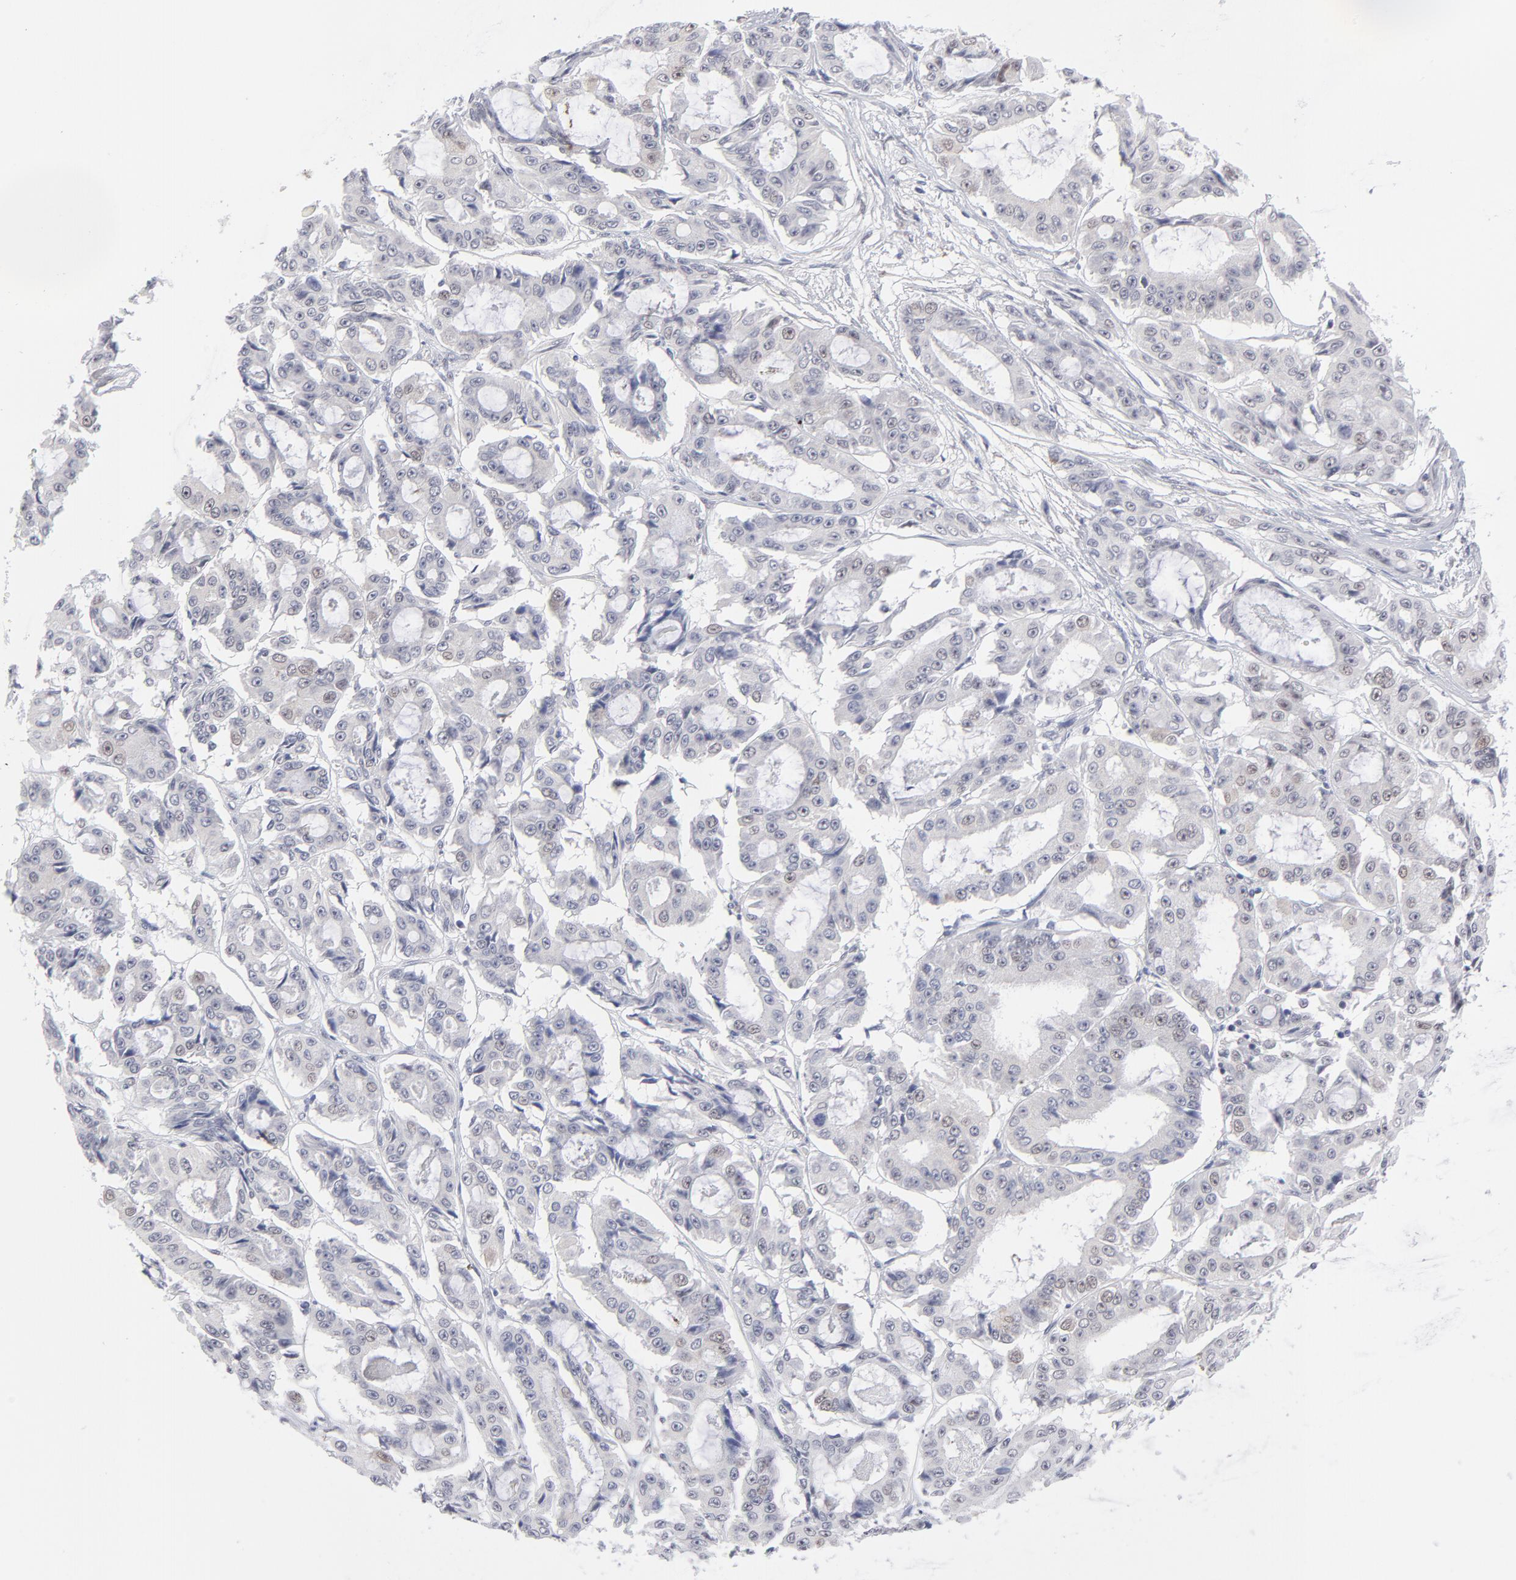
{"staining": {"intensity": "negative", "quantity": "none", "location": "none"}, "tissue": "ovarian cancer", "cell_type": "Tumor cells", "image_type": "cancer", "snomed": [{"axis": "morphology", "description": "Carcinoma, endometroid"}, {"axis": "topography", "description": "Ovary"}], "caption": "Tumor cells show no significant protein positivity in endometroid carcinoma (ovarian).", "gene": "NBN", "patient": {"sex": "female", "age": 61}}